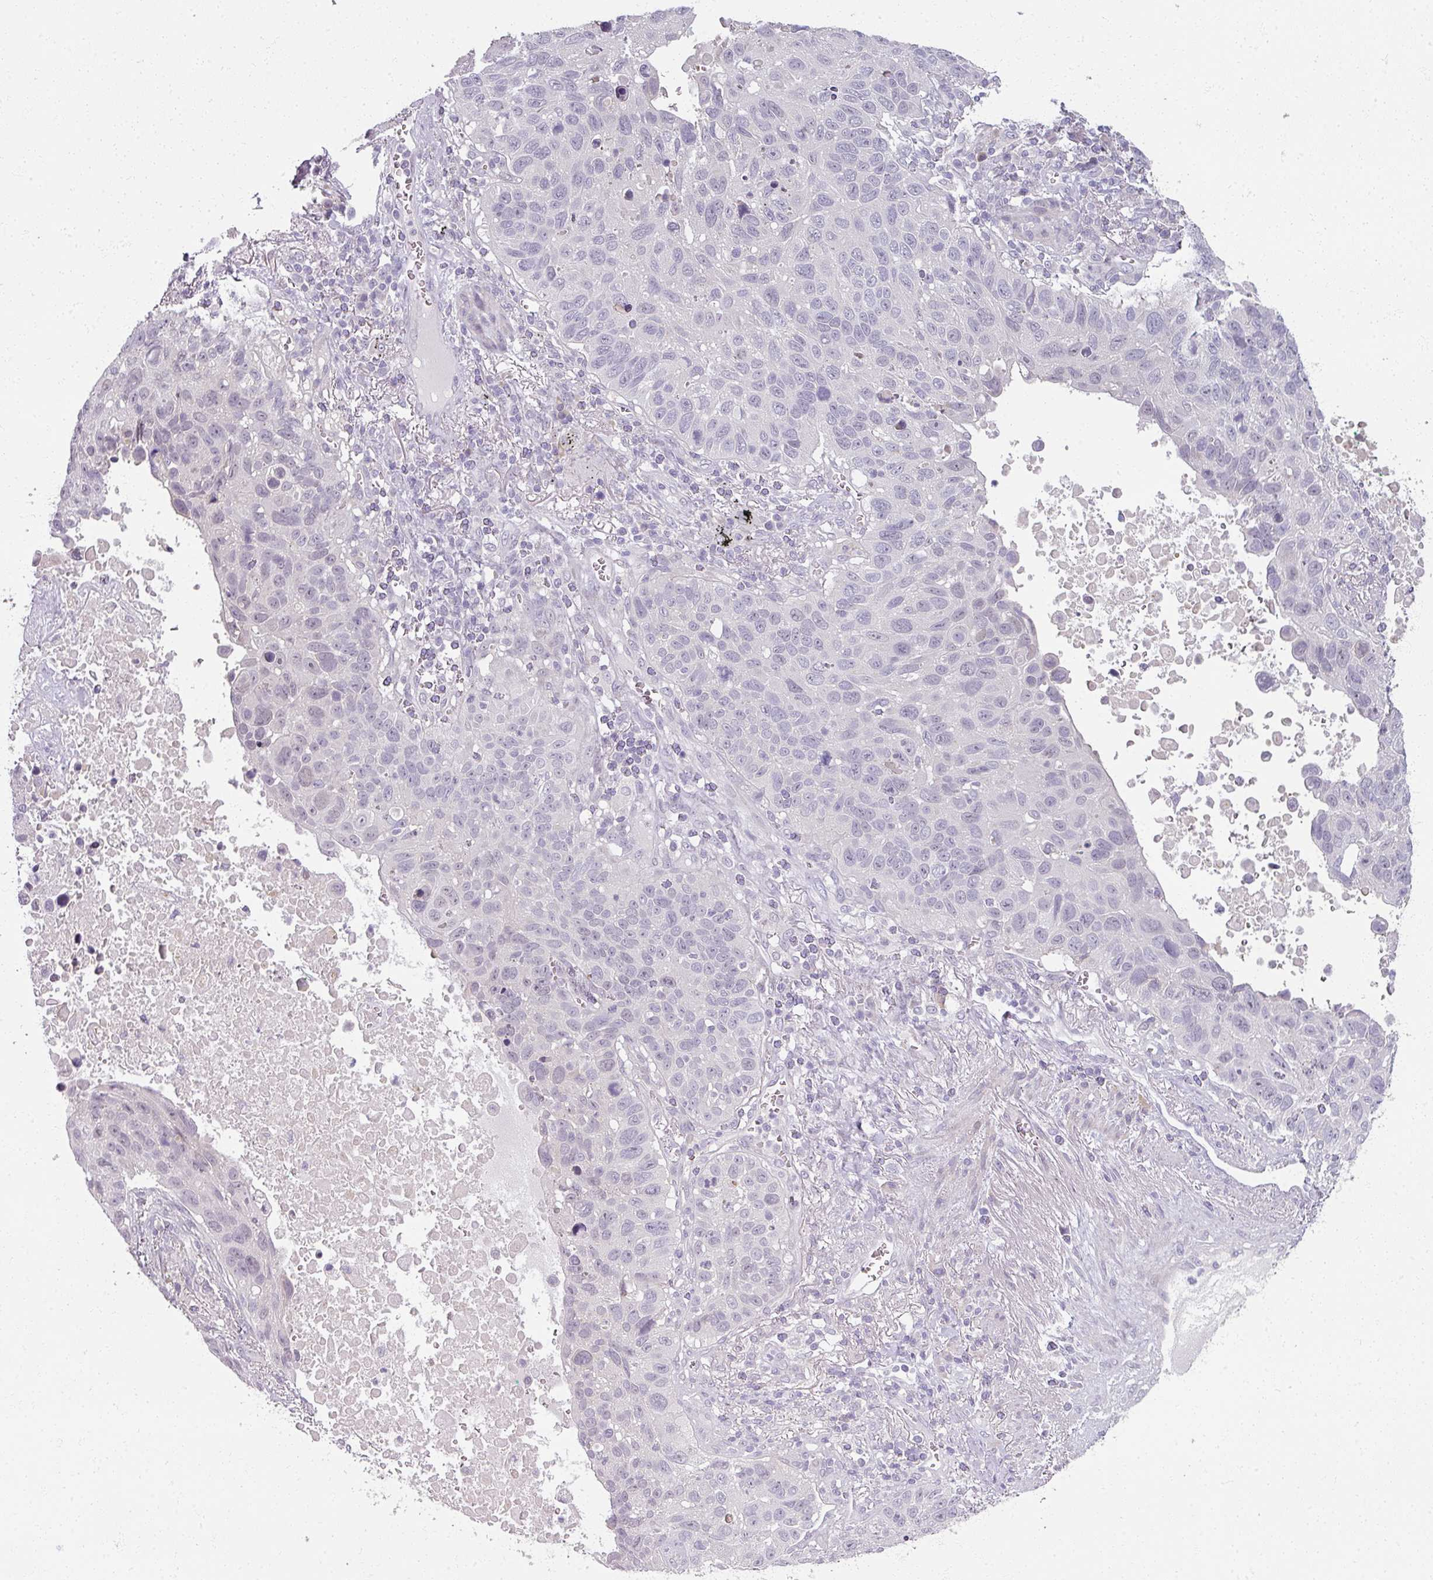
{"staining": {"intensity": "negative", "quantity": "none", "location": "none"}, "tissue": "lung cancer", "cell_type": "Tumor cells", "image_type": "cancer", "snomed": [{"axis": "morphology", "description": "Squamous cell carcinoma, NOS"}, {"axis": "topography", "description": "Lung"}], "caption": "Tumor cells show no significant positivity in lung cancer (squamous cell carcinoma).", "gene": "MYMK", "patient": {"sex": "male", "age": 66}}